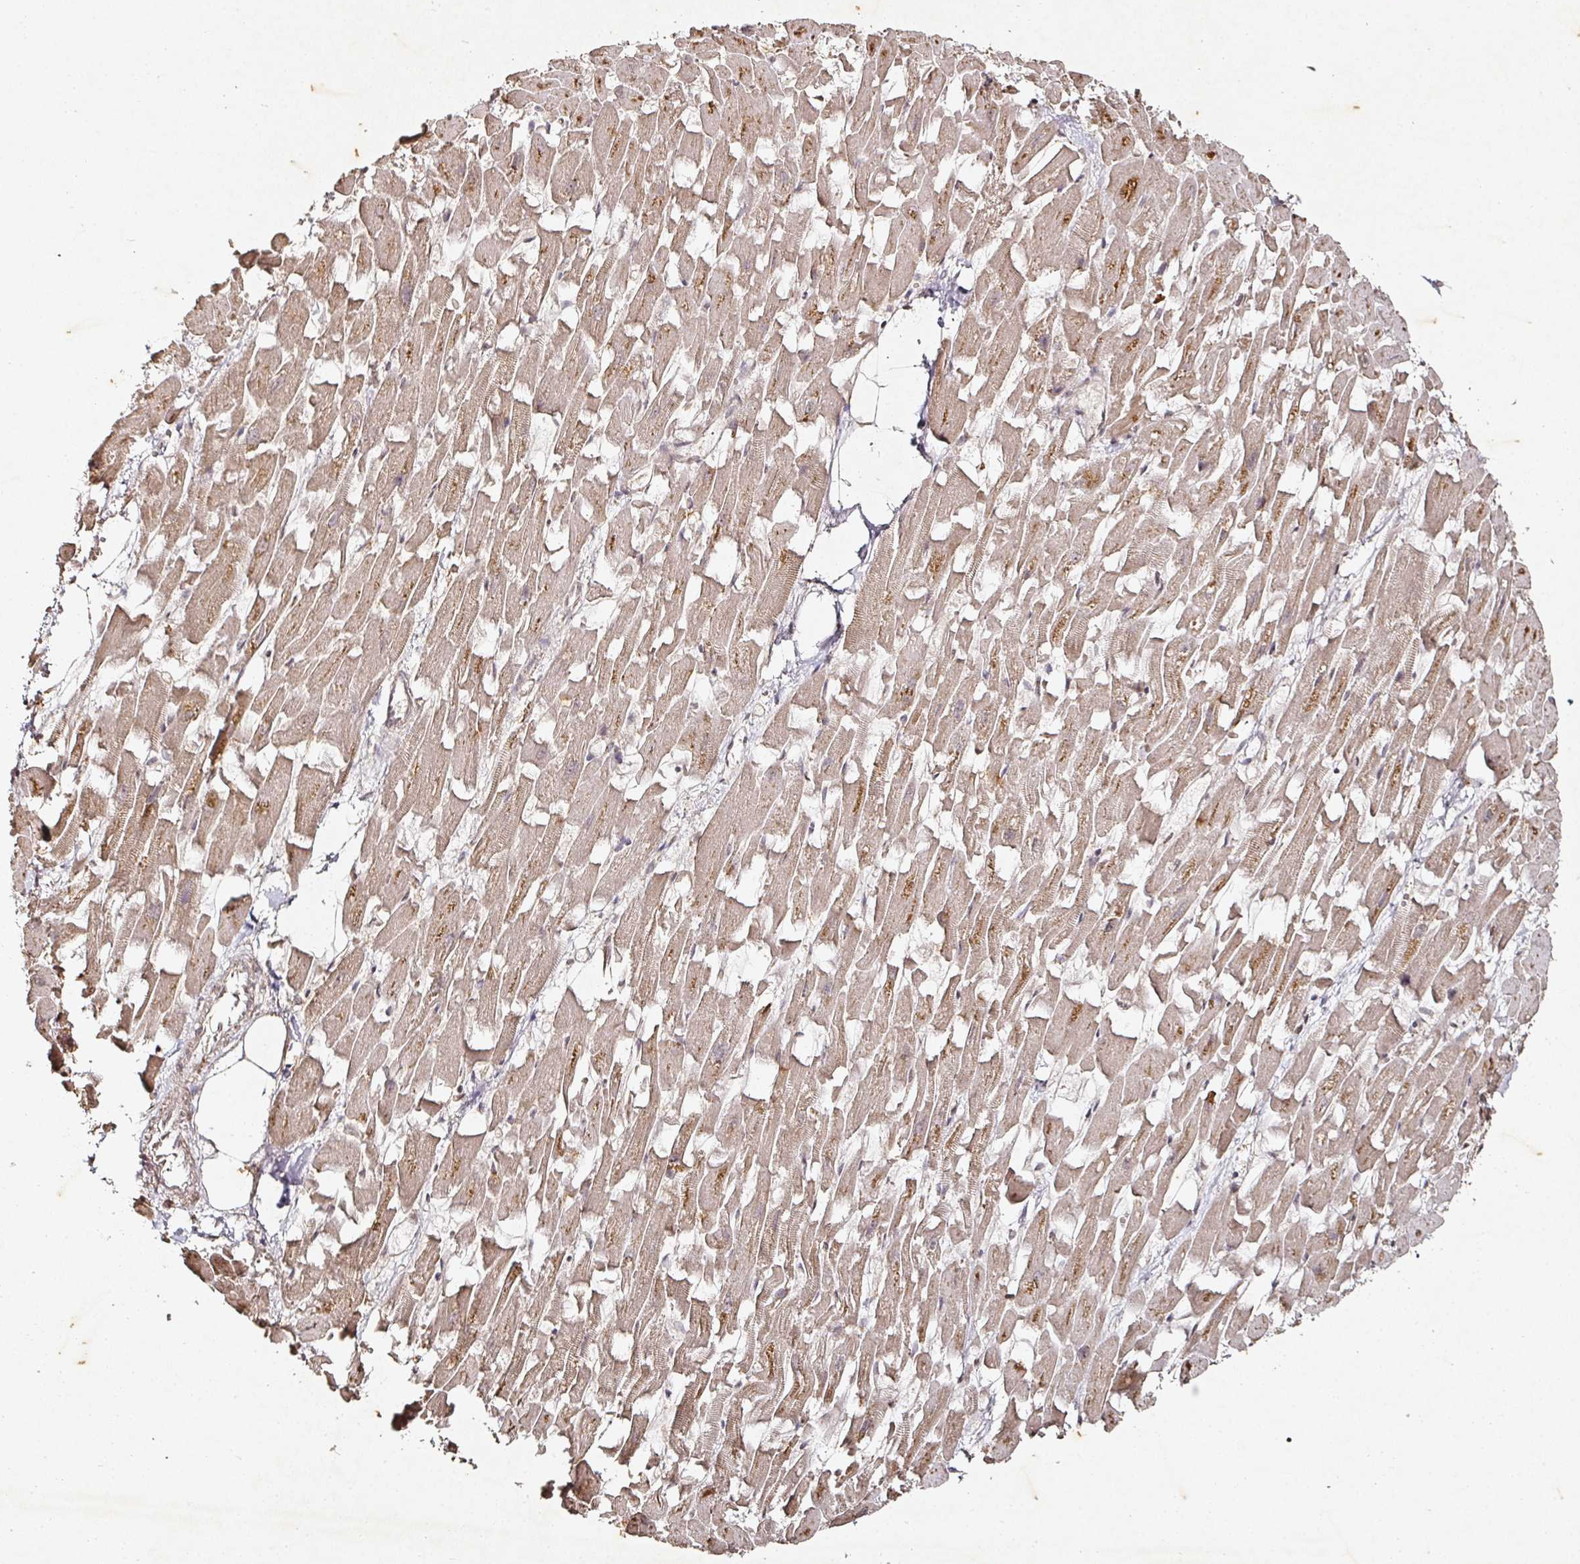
{"staining": {"intensity": "weak", "quantity": ">75%", "location": "cytoplasmic/membranous"}, "tissue": "heart muscle", "cell_type": "Cardiomyocytes", "image_type": "normal", "snomed": [{"axis": "morphology", "description": "Normal tissue, NOS"}, {"axis": "topography", "description": "Heart"}], "caption": "Normal heart muscle was stained to show a protein in brown. There is low levels of weak cytoplasmic/membranous staining in about >75% of cardiomyocytes.", "gene": "CAPN5", "patient": {"sex": "female", "age": 64}}